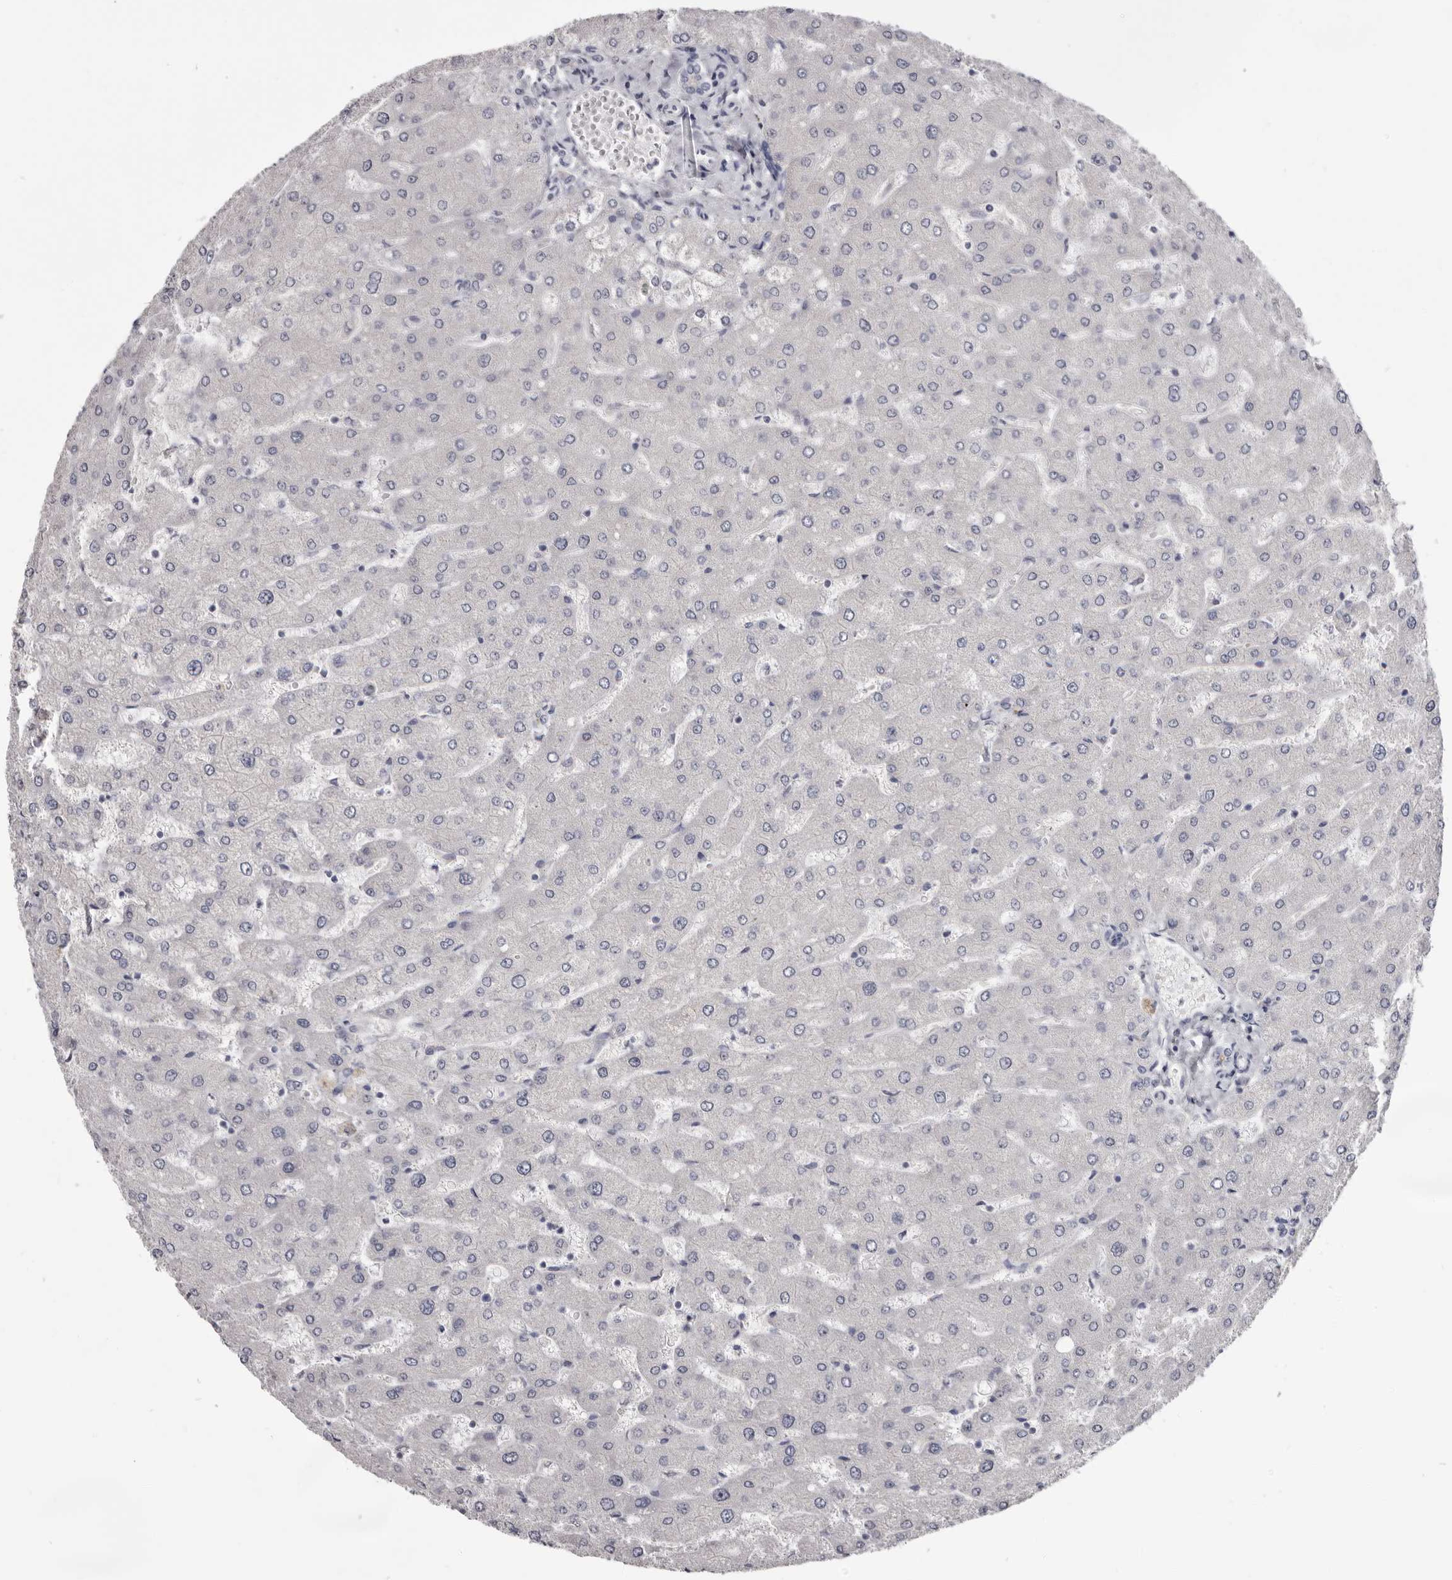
{"staining": {"intensity": "weak", "quantity": "<25%", "location": "cytoplasmic/membranous"}, "tissue": "liver", "cell_type": "Cholangiocytes", "image_type": "normal", "snomed": [{"axis": "morphology", "description": "Normal tissue, NOS"}, {"axis": "topography", "description": "Liver"}], "caption": "Image shows no protein staining in cholangiocytes of unremarkable liver.", "gene": "CGN", "patient": {"sex": "male", "age": 55}}